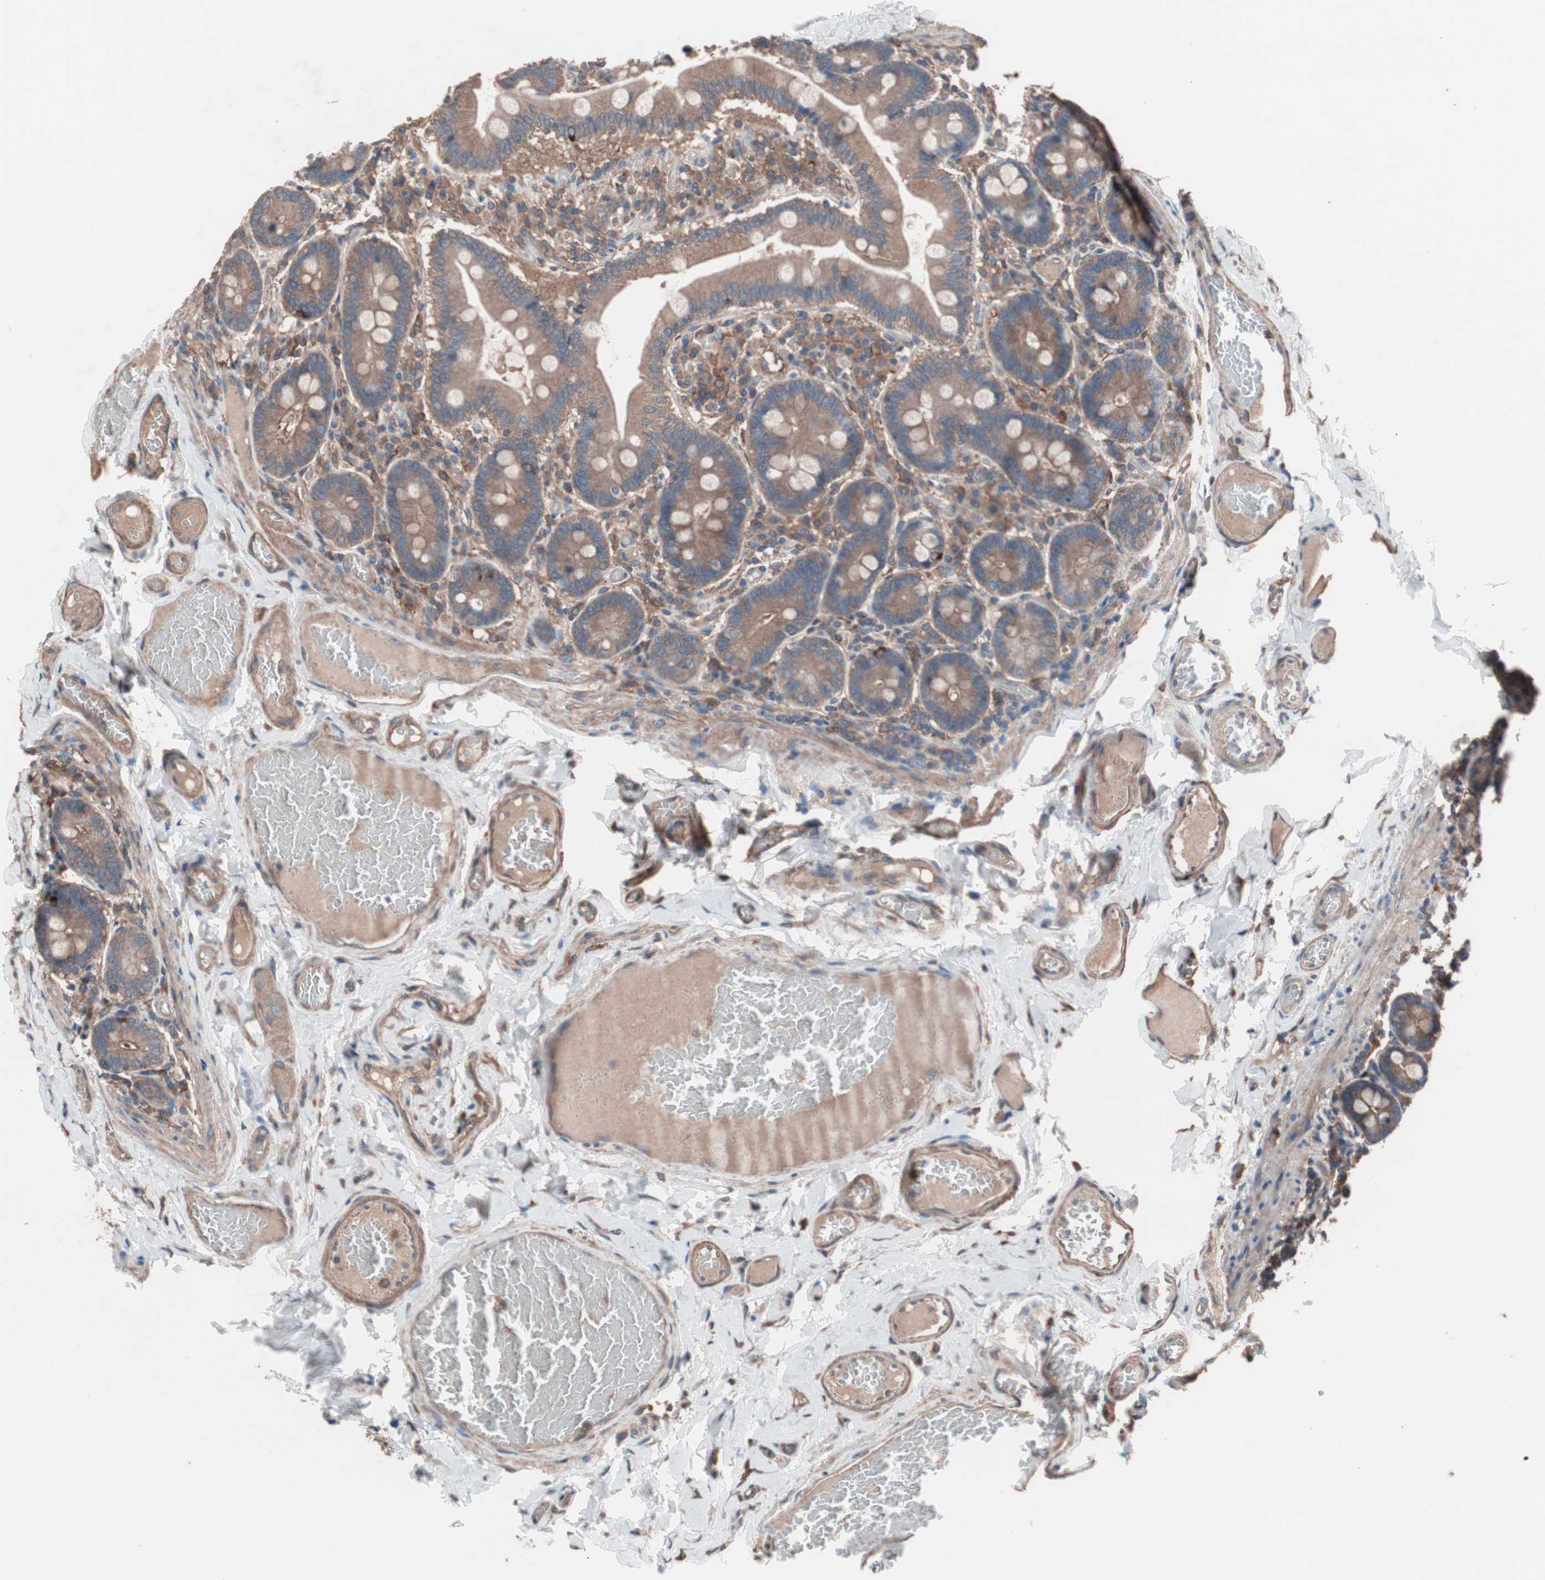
{"staining": {"intensity": "moderate", "quantity": ">75%", "location": "cytoplasmic/membranous"}, "tissue": "duodenum", "cell_type": "Glandular cells", "image_type": "normal", "snomed": [{"axis": "morphology", "description": "Normal tissue, NOS"}, {"axis": "topography", "description": "Duodenum"}], "caption": "Duodenum stained with DAB (3,3'-diaminobenzidine) immunohistochemistry (IHC) demonstrates medium levels of moderate cytoplasmic/membranous expression in about >75% of glandular cells. The protein is stained brown, and the nuclei are stained in blue (DAB IHC with brightfield microscopy, high magnification).", "gene": "ATG7", "patient": {"sex": "male", "age": 66}}